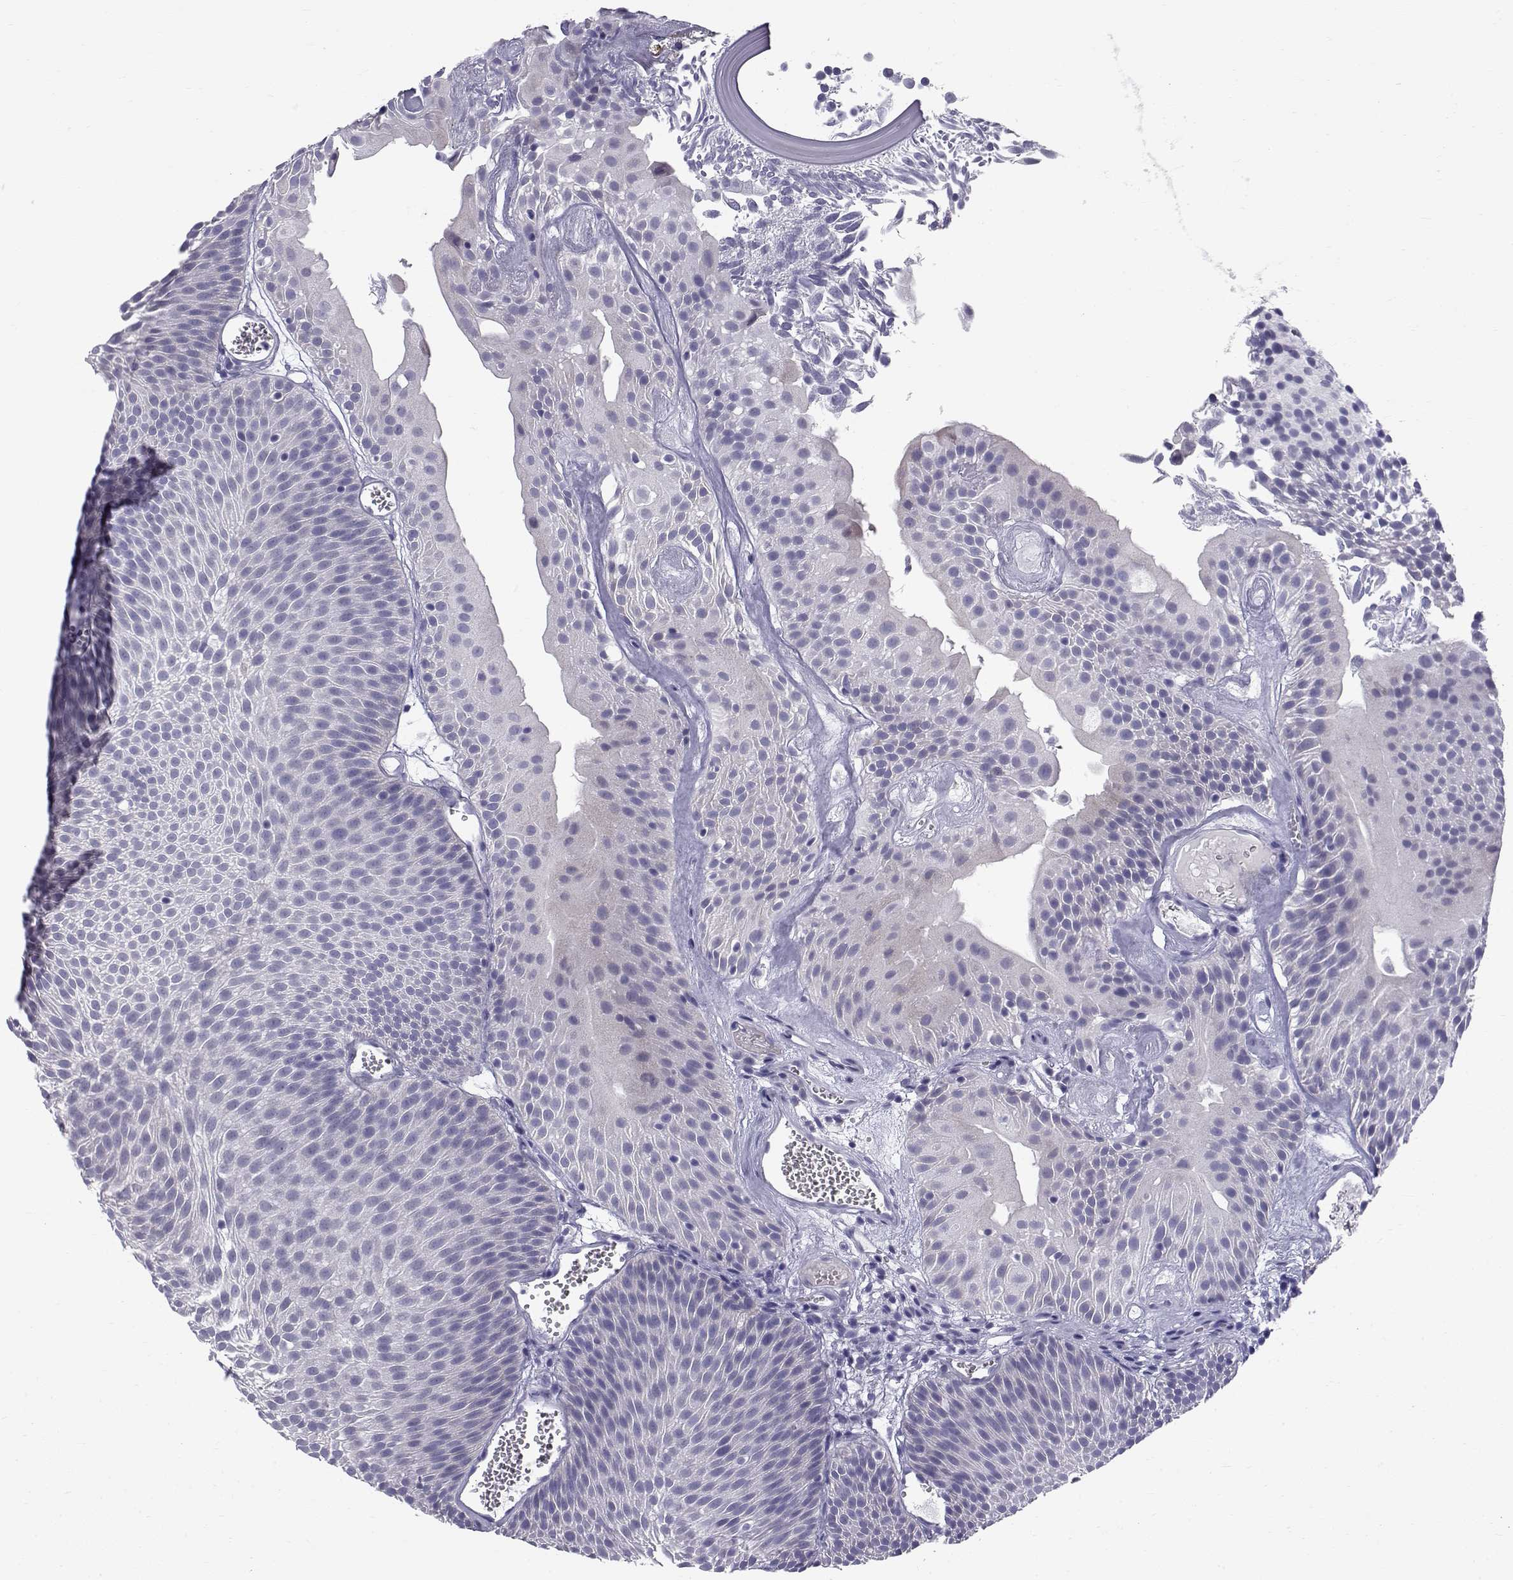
{"staining": {"intensity": "negative", "quantity": "none", "location": "none"}, "tissue": "urothelial cancer", "cell_type": "Tumor cells", "image_type": "cancer", "snomed": [{"axis": "morphology", "description": "Urothelial carcinoma, Low grade"}, {"axis": "topography", "description": "Urinary bladder"}], "caption": "Micrograph shows no significant protein positivity in tumor cells of low-grade urothelial carcinoma. Brightfield microscopy of IHC stained with DAB (brown) and hematoxylin (blue), captured at high magnification.", "gene": "RNASE12", "patient": {"sex": "male", "age": 52}}